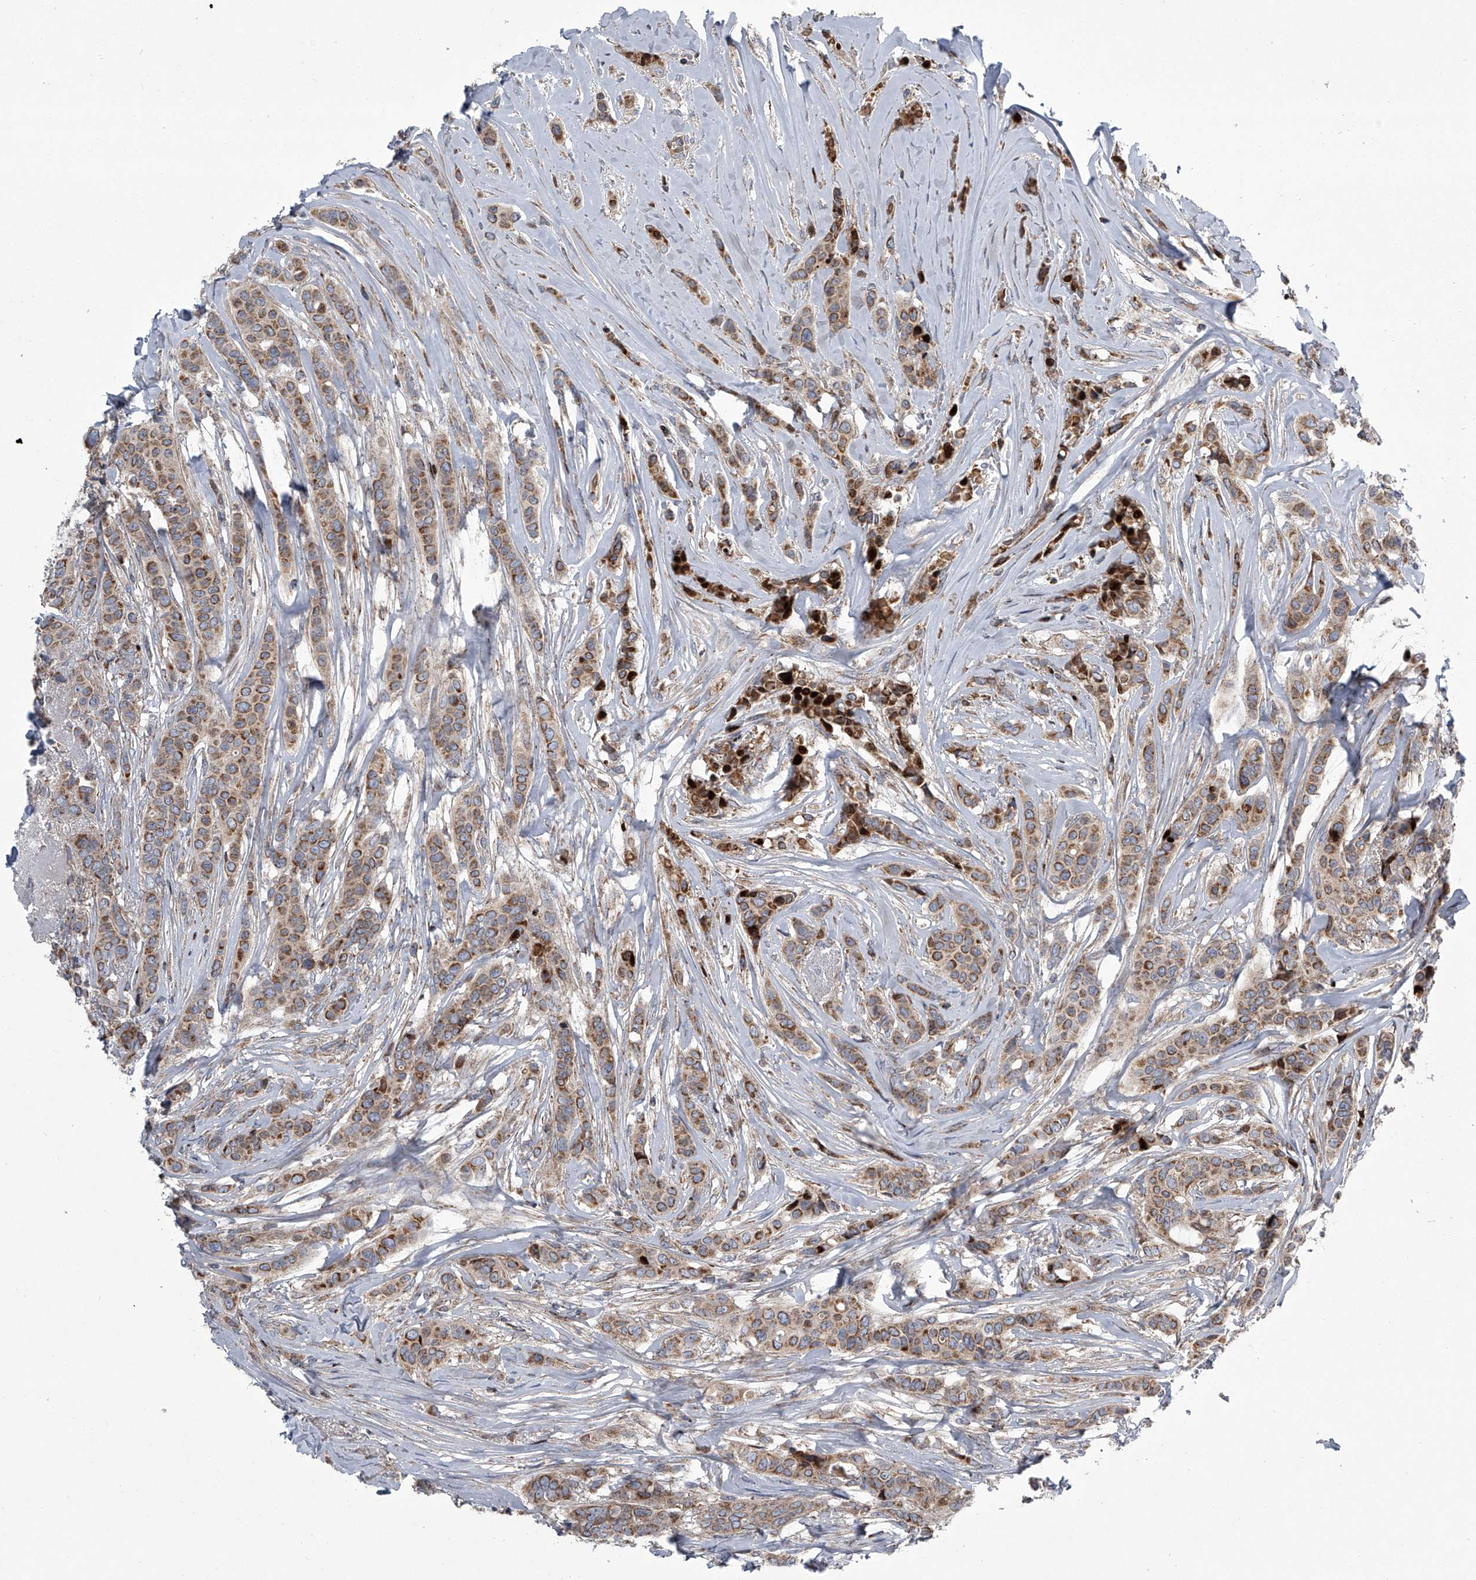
{"staining": {"intensity": "moderate", "quantity": ">75%", "location": "cytoplasmic/membranous"}, "tissue": "breast cancer", "cell_type": "Tumor cells", "image_type": "cancer", "snomed": [{"axis": "morphology", "description": "Lobular carcinoma"}, {"axis": "topography", "description": "Breast"}], "caption": "Moderate cytoplasmic/membranous positivity for a protein is seen in approximately >75% of tumor cells of breast cancer (lobular carcinoma) using immunohistochemistry.", "gene": "STRADA", "patient": {"sex": "female", "age": 51}}